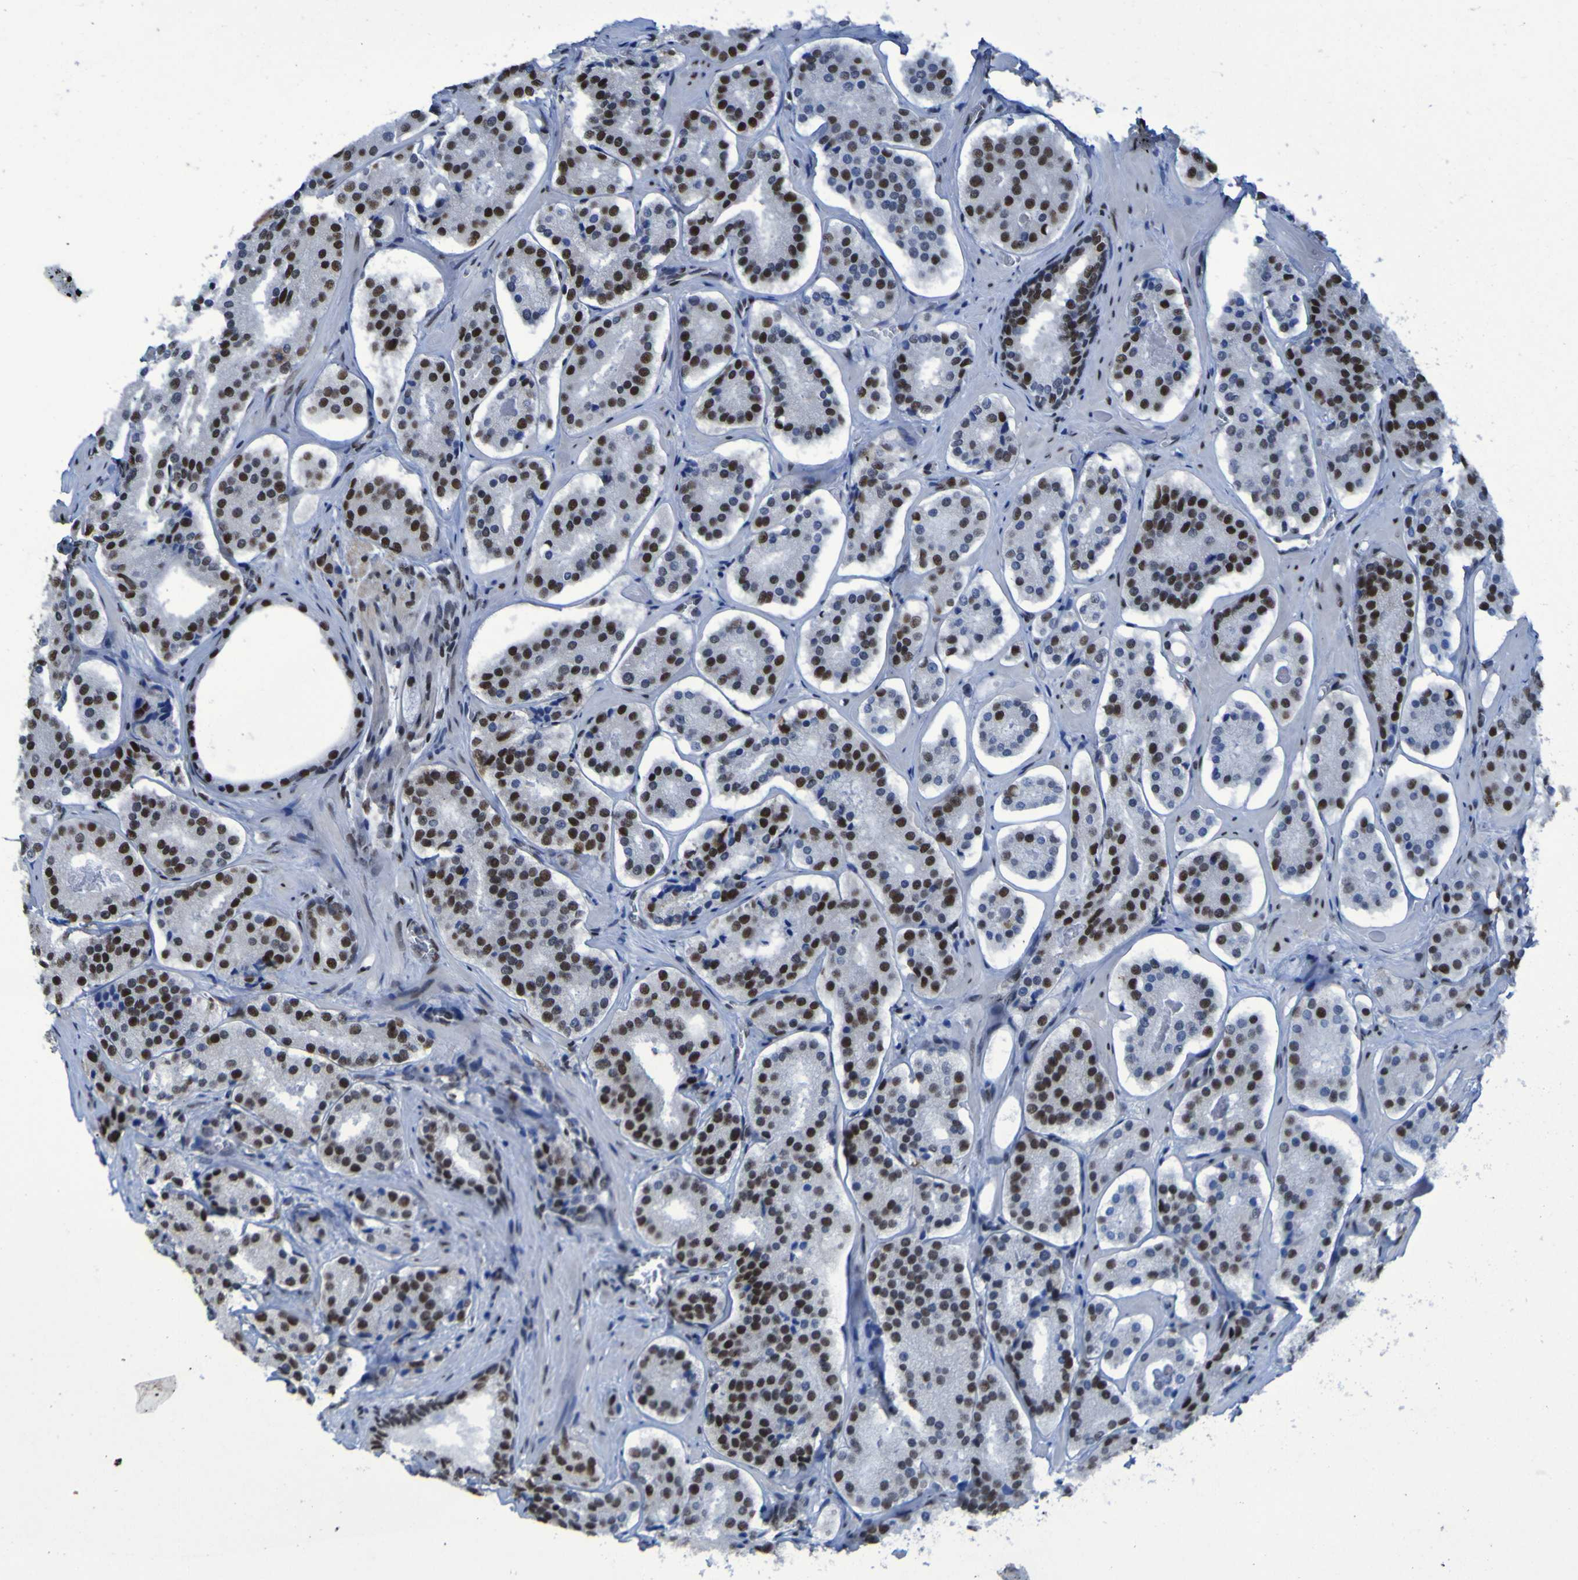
{"staining": {"intensity": "strong", "quantity": "25%-75%", "location": "nuclear"}, "tissue": "prostate cancer", "cell_type": "Tumor cells", "image_type": "cancer", "snomed": [{"axis": "morphology", "description": "Adenocarcinoma, High grade"}, {"axis": "topography", "description": "Prostate"}], "caption": "DAB (3,3'-diaminobenzidine) immunohistochemical staining of prostate adenocarcinoma (high-grade) reveals strong nuclear protein staining in approximately 25%-75% of tumor cells.", "gene": "HNRNPR", "patient": {"sex": "male", "age": 60}}